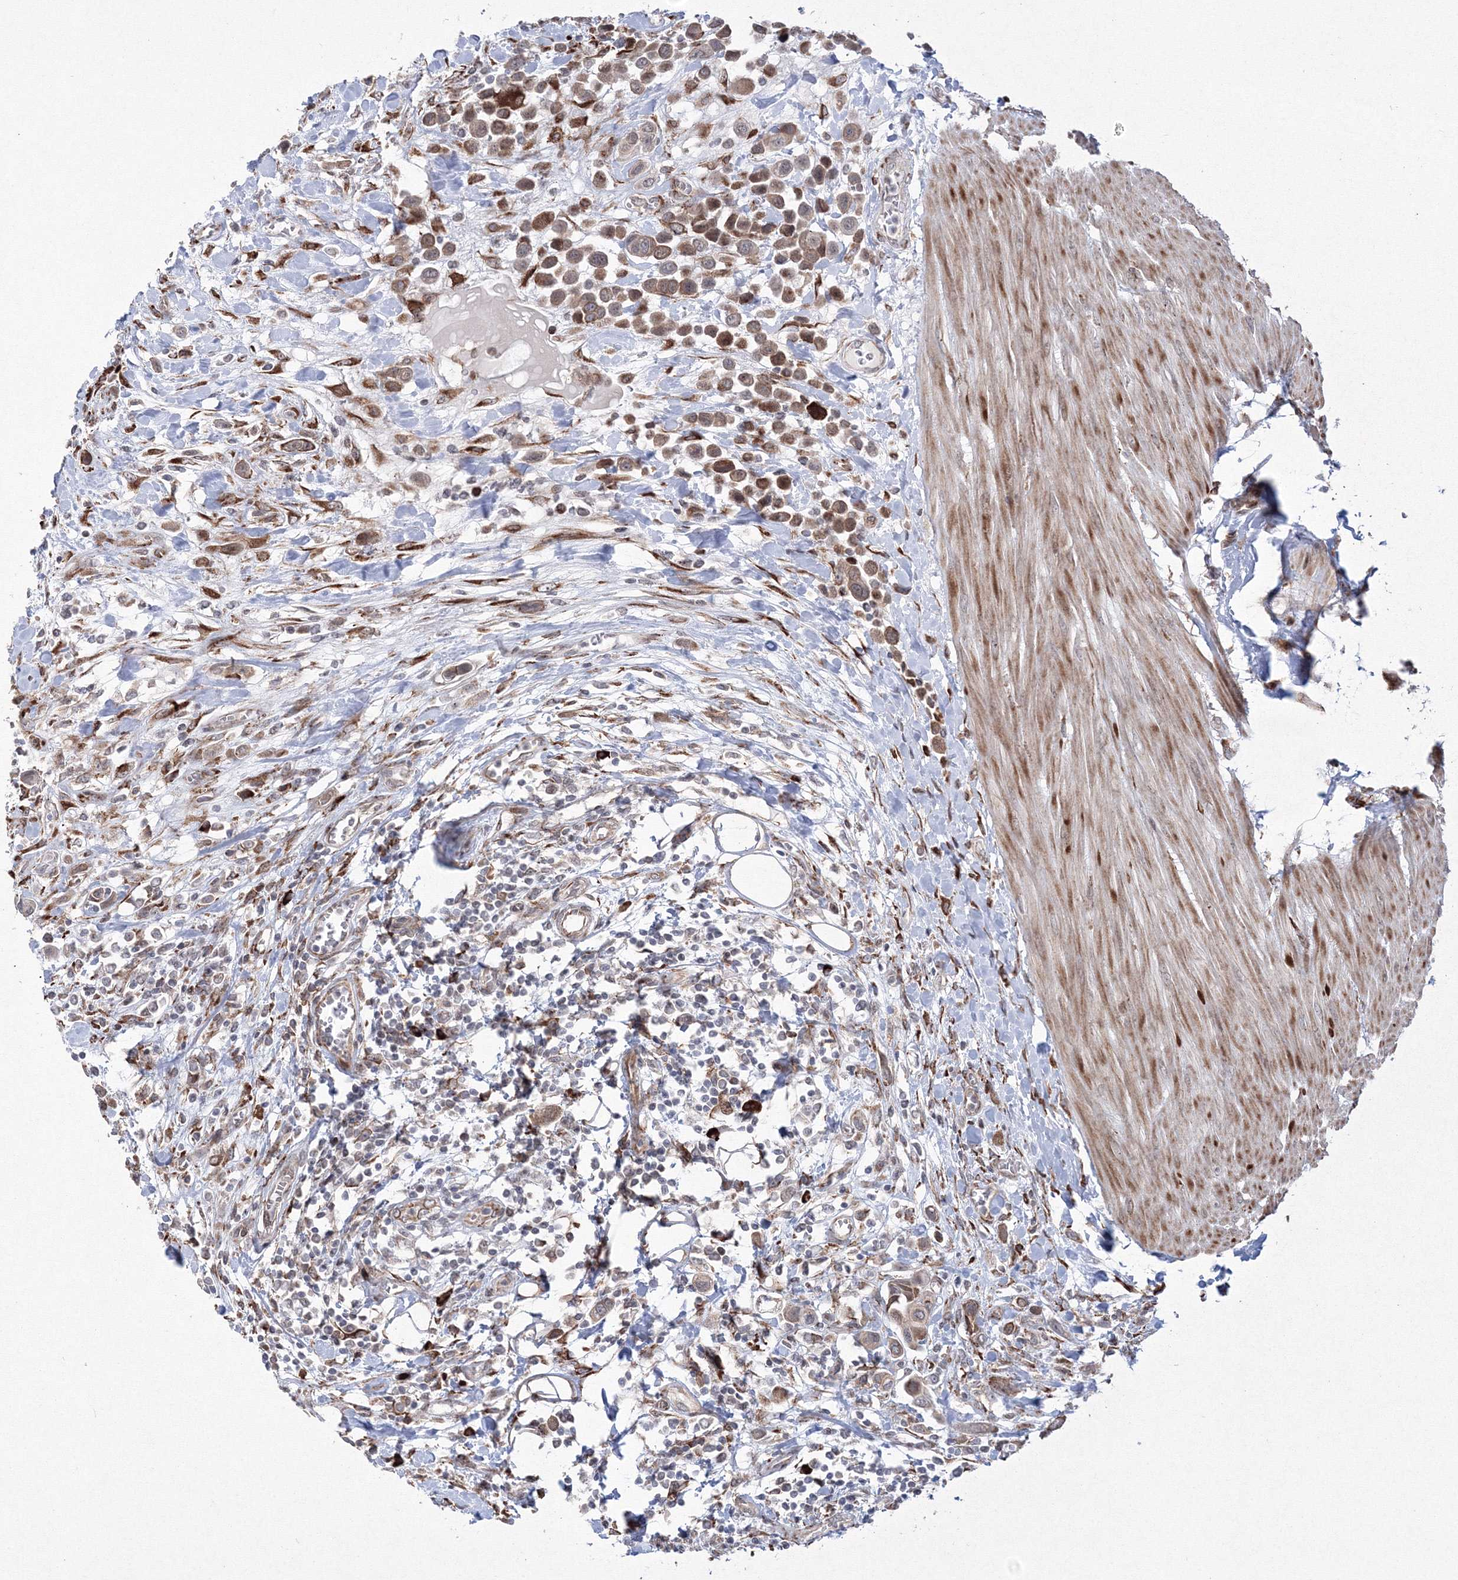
{"staining": {"intensity": "moderate", "quantity": ">75%", "location": "cytoplasmic/membranous"}, "tissue": "urothelial cancer", "cell_type": "Tumor cells", "image_type": "cancer", "snomed": [{"axis": "morphology", "description": "Urothelial carcinoma, High grade"}, {"axis": "topography", "description": "Urinary bladder"}], "caption": "A histopathology image of human urothelial cancer stained for a protein shows moderate cytoplasmic/membranous brown staining in tumor cells.", "gene": "EFCAB12", "patient": {"sex": "male", "age": 50}}